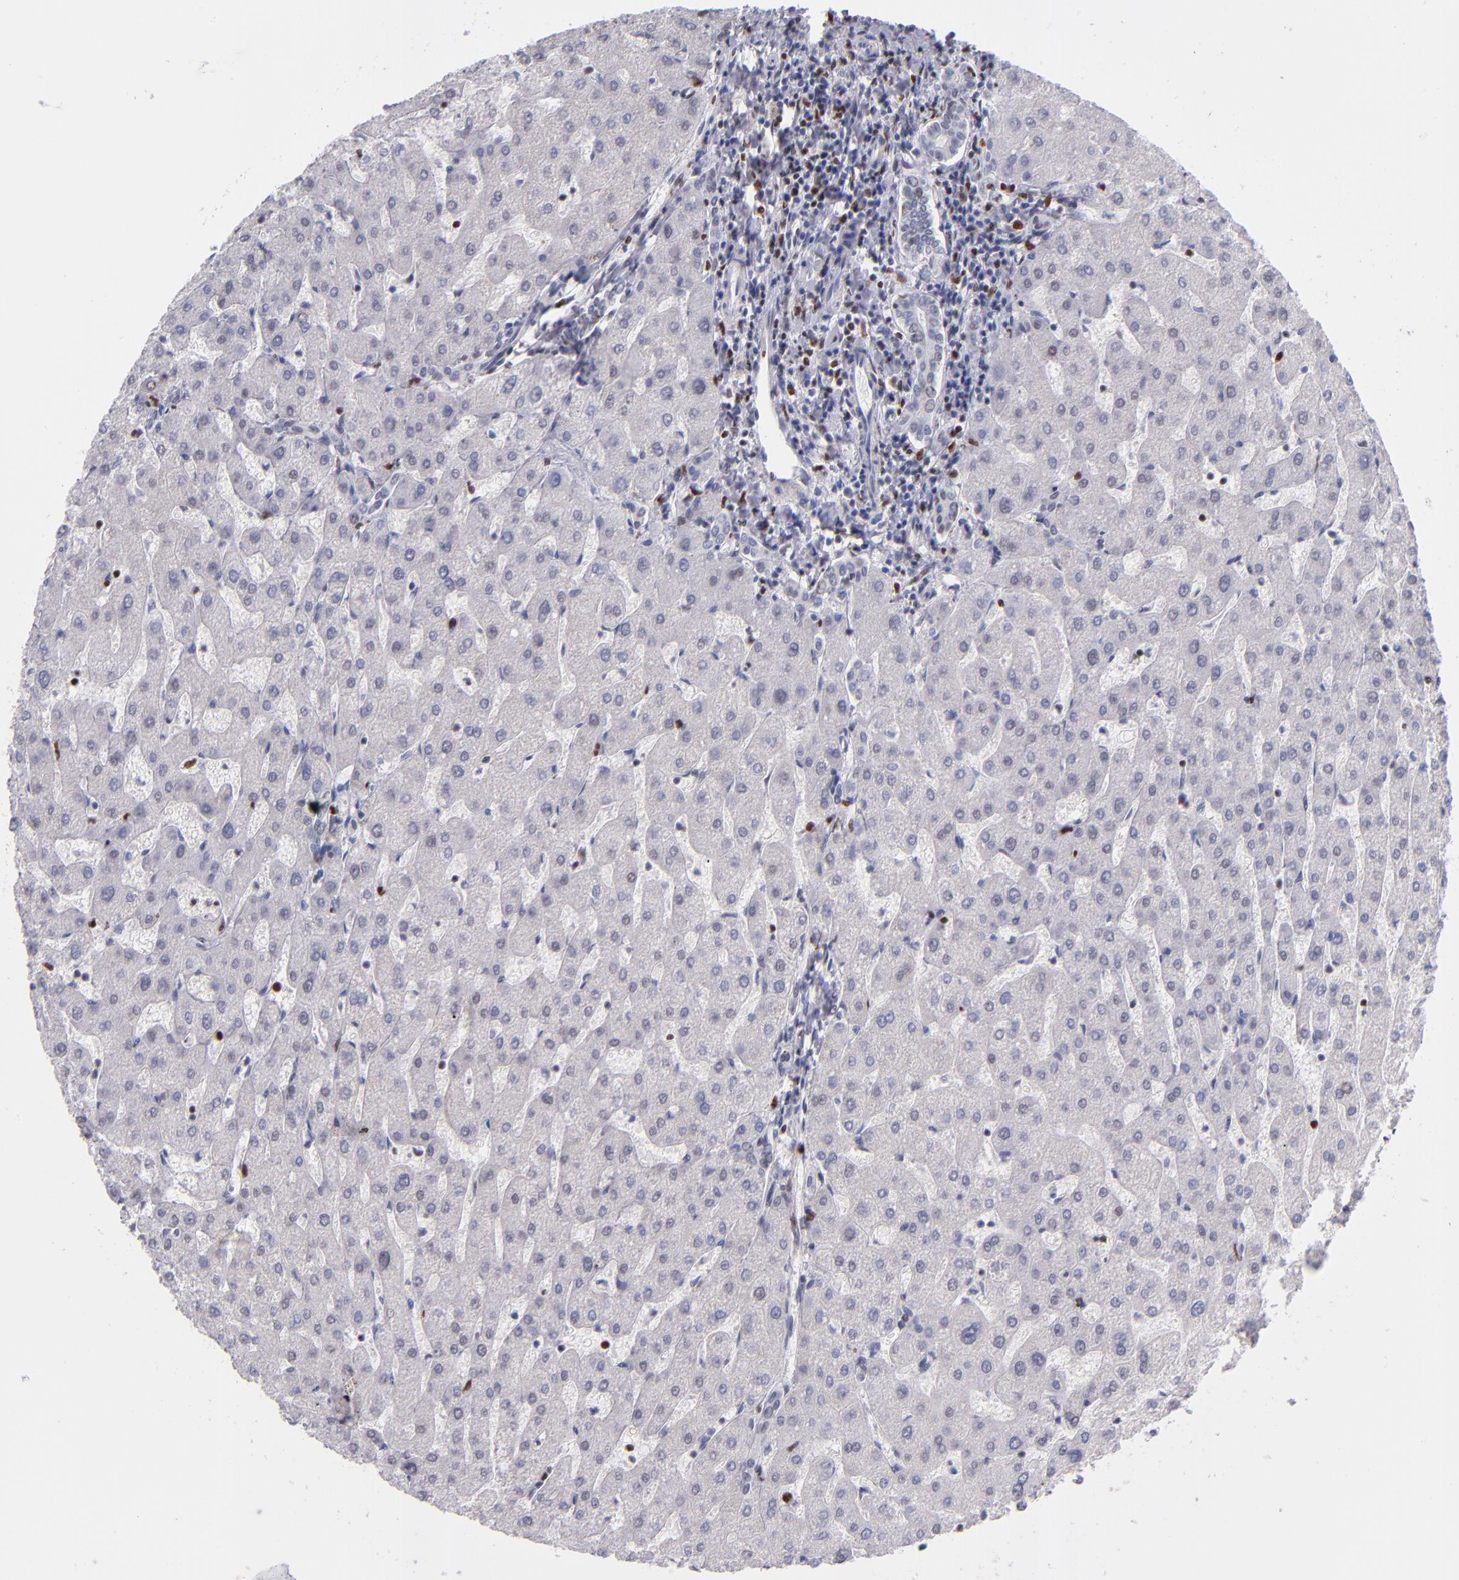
{"staining": {"intensity": "negative", "quantity": "none", "location": "none"}, "tissue": "liver", "cell_type": "Cholangiocytes", "image_type": "normal", "snomed": [{"axis": "morphology", "description": "Normal tissue, NOS"}, {"axis": "topography", "description": "Liver"}], "caption": "Normal liver was stained to show a protein in brown. There is no significant staining in cholangiocytes. The staining was performed using DAB to visualize the protein expression in brown, while the nuclei were stained in blue with hematoxylin (Magnification: 20x).", "gene": "POLA1", "patient": {"sex": "male", "age": 67}}